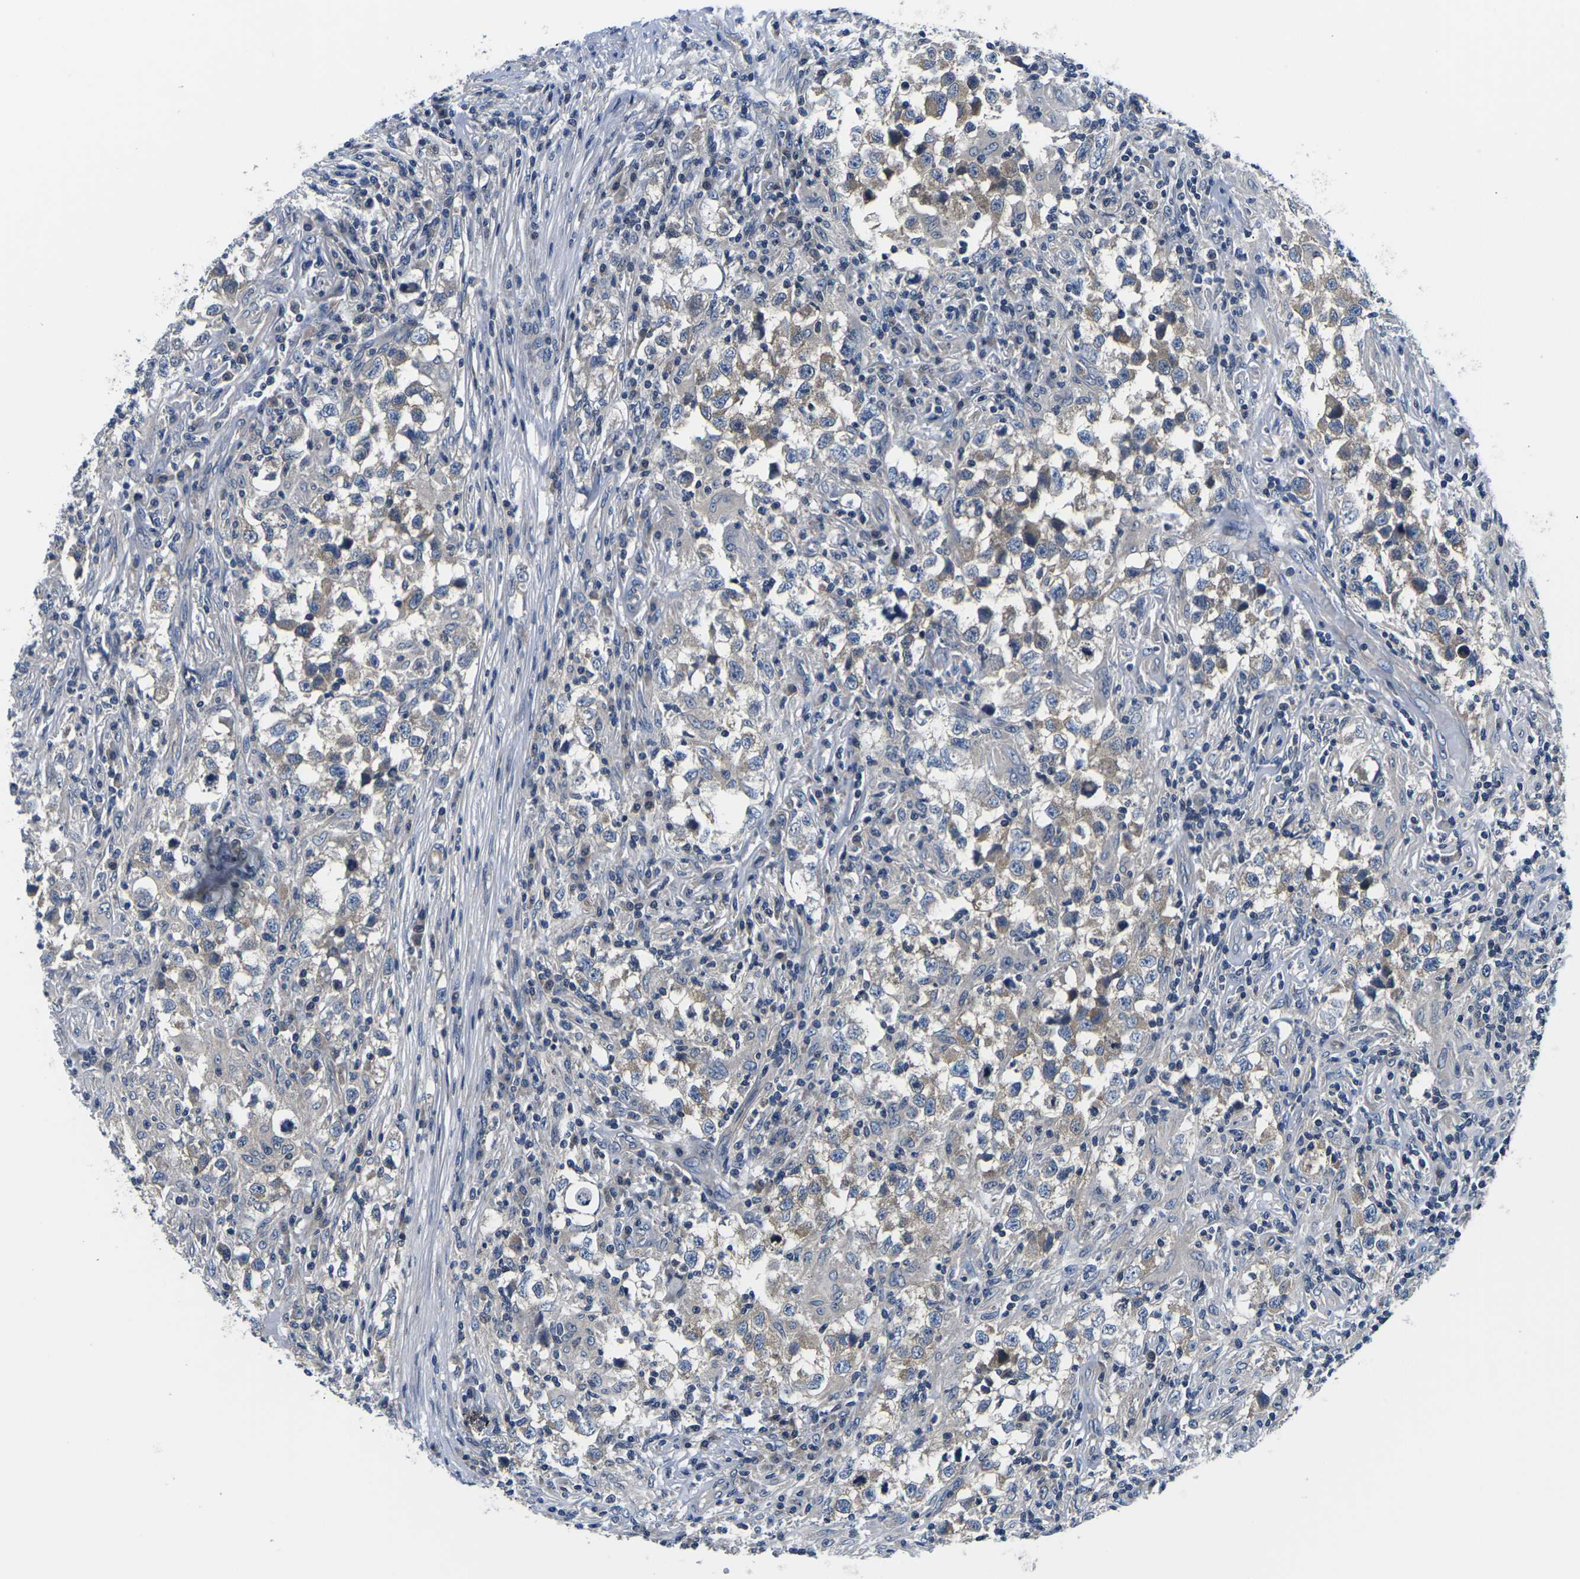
{"staining": {"intensity": "weak", "quantity": "<25%", "location": "cytoplasmic/membranous"}, "tissue": "testis cancer", "cell_type": "Tumor cells", "image_type": "cancer", "snomed": [{"axis": "morphology", "description": "Carcinoma, Embryonal, NOS"}, {"axis": "topography", "description": "Testis"}], "caption": "Protein analysis of testis cancer reveals no significant staining in tumor cells.", "gene": "GSK3B", "patient": {"sex": "male", "age": 21}}